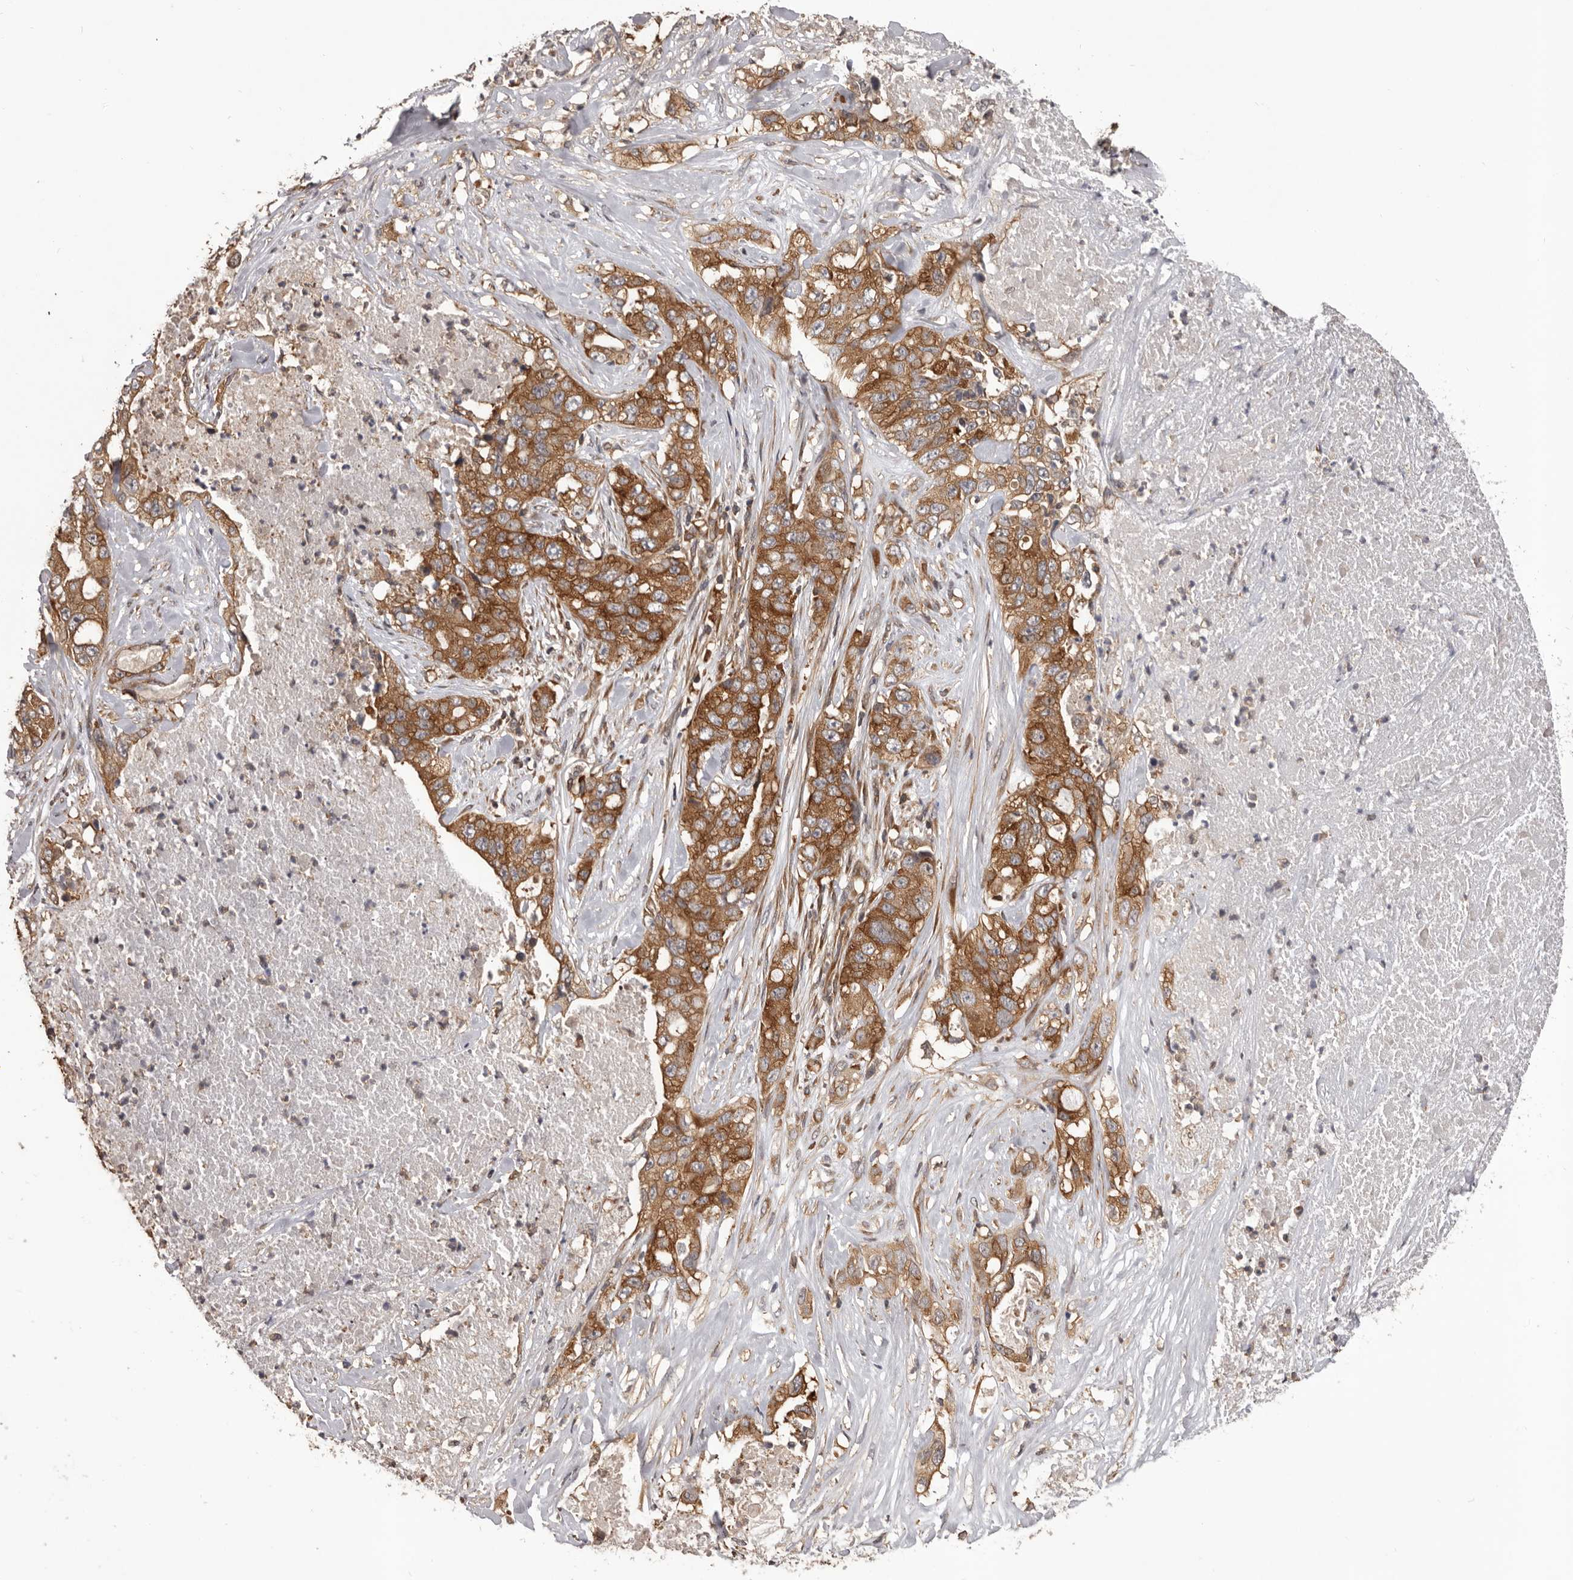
{"staining": {"intensity": "moderate", "quantity": ">75%", "location": "cytoplasmic/membranous"}, "tissue": "lung cancer", "cell_type": "Tumor cells", "image_type": "cancer", "snomed": [{"axis": "morphology", "description": "Adenocarcinoma, NOS"}, {"axis": "topography", "description": "Lung"}], "caption": "A medium amount of moderate cytoplasmic/membranous expression is appreciated in approximately >75% of tumor cells in adenocarcinoma (lung) tissue.", "gene": "HBS1L", "patient": {"sex": "female", "age": 51}}